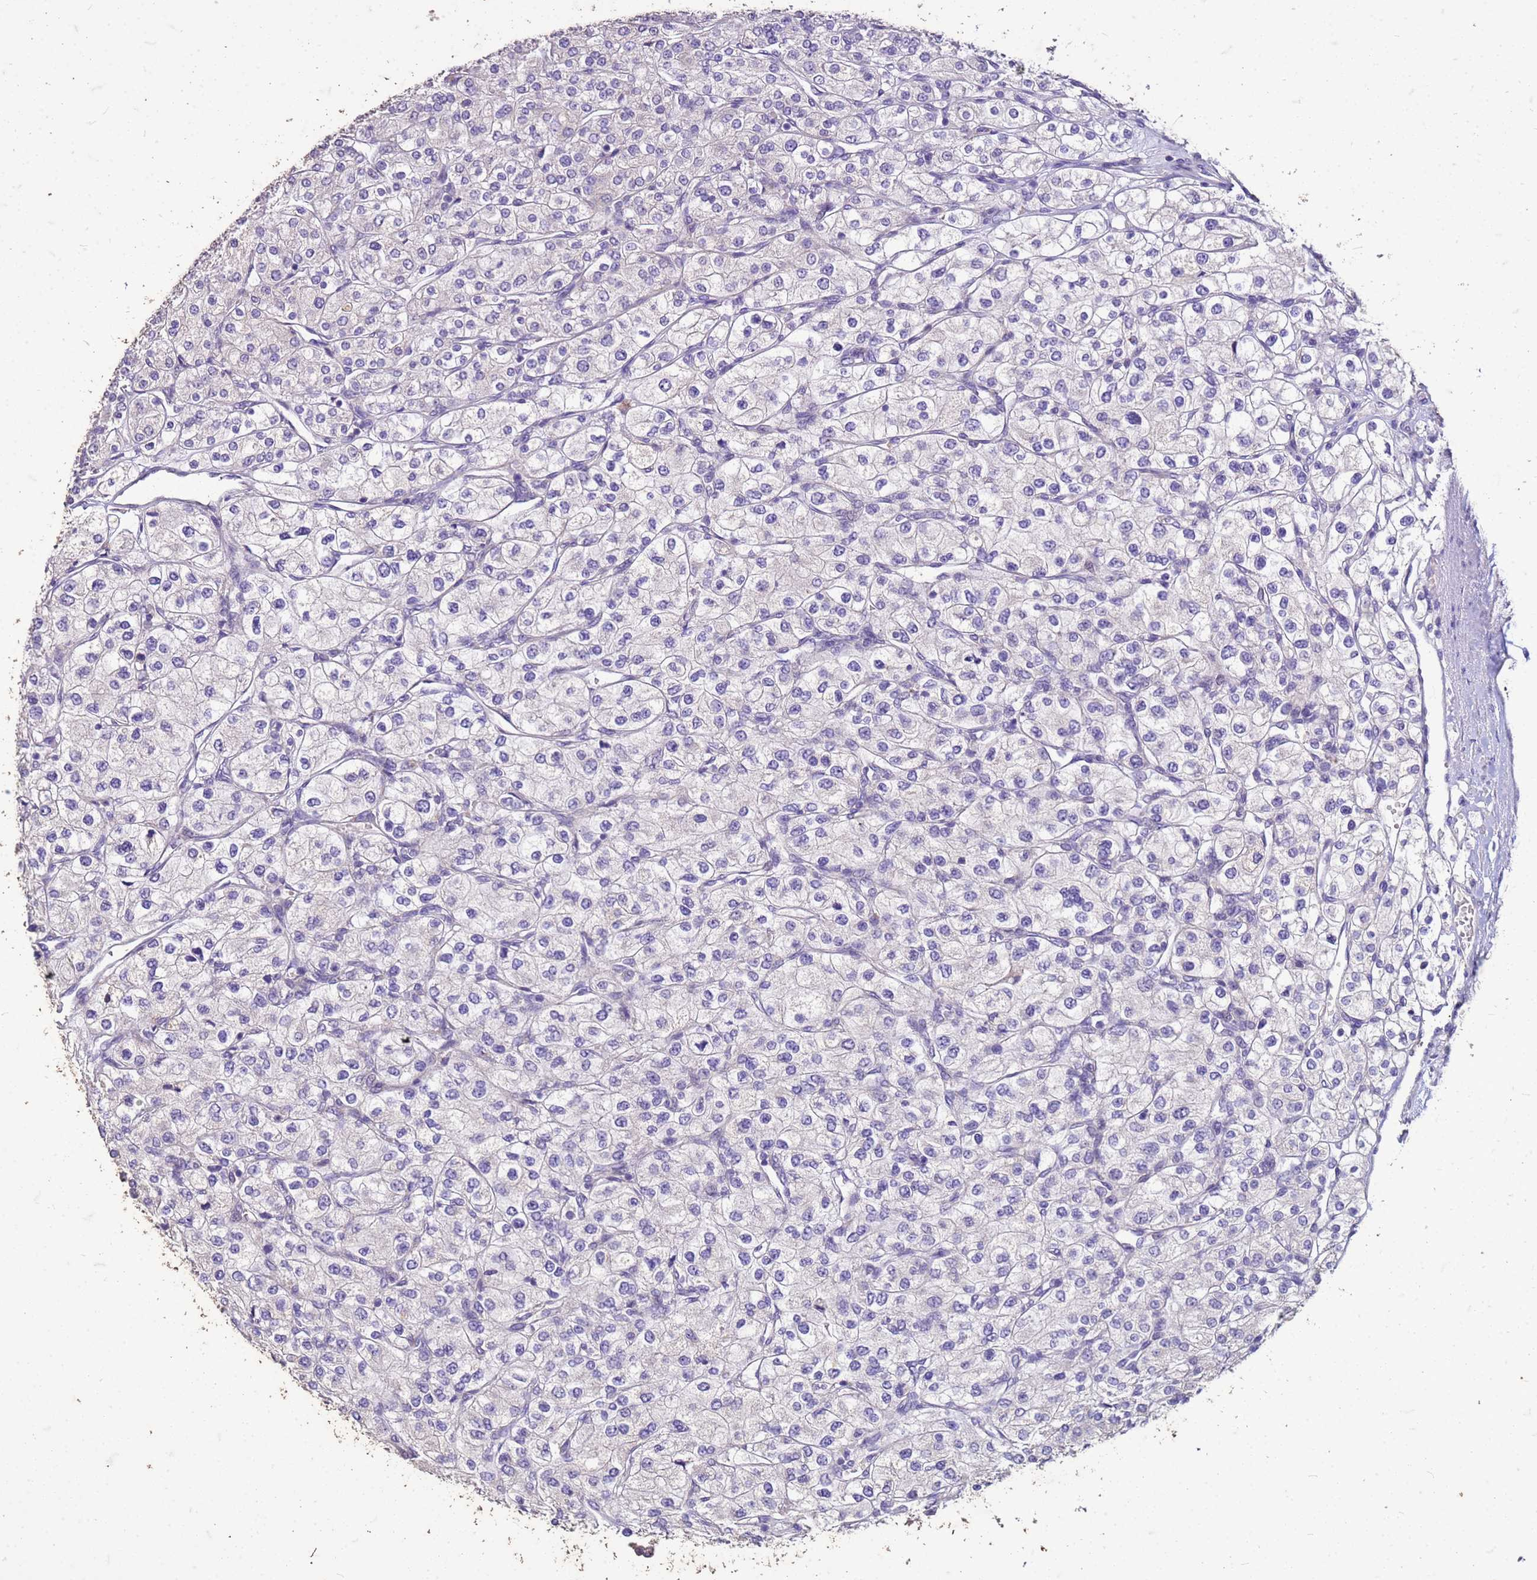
{"staining": {"intensity": "negative", "quantity": "none", "location": "none"}, "tissue": "renal cancer", "cell_type": "Tumor cells", "image_type": "cancer", "snomed": [{"axis": "morphology", "description": "Adenocarcinoma, NOS"}, {"axis": "topography", "description": "Kidney"}], "caption": "Immunohistochemistry (IHC) micrograph of renal cancer stained for a protein (brown), which shows no expression in tumor cells. (Stains: DAB (3,3'-diaminobenzidine) immunohistochemistry (IHC) with hematoxylin counter stain, Microscopy: brightfield microscopy at high magnification).", "gene": "FAM184B", "patient": {"sex": "male", "age": 80}}